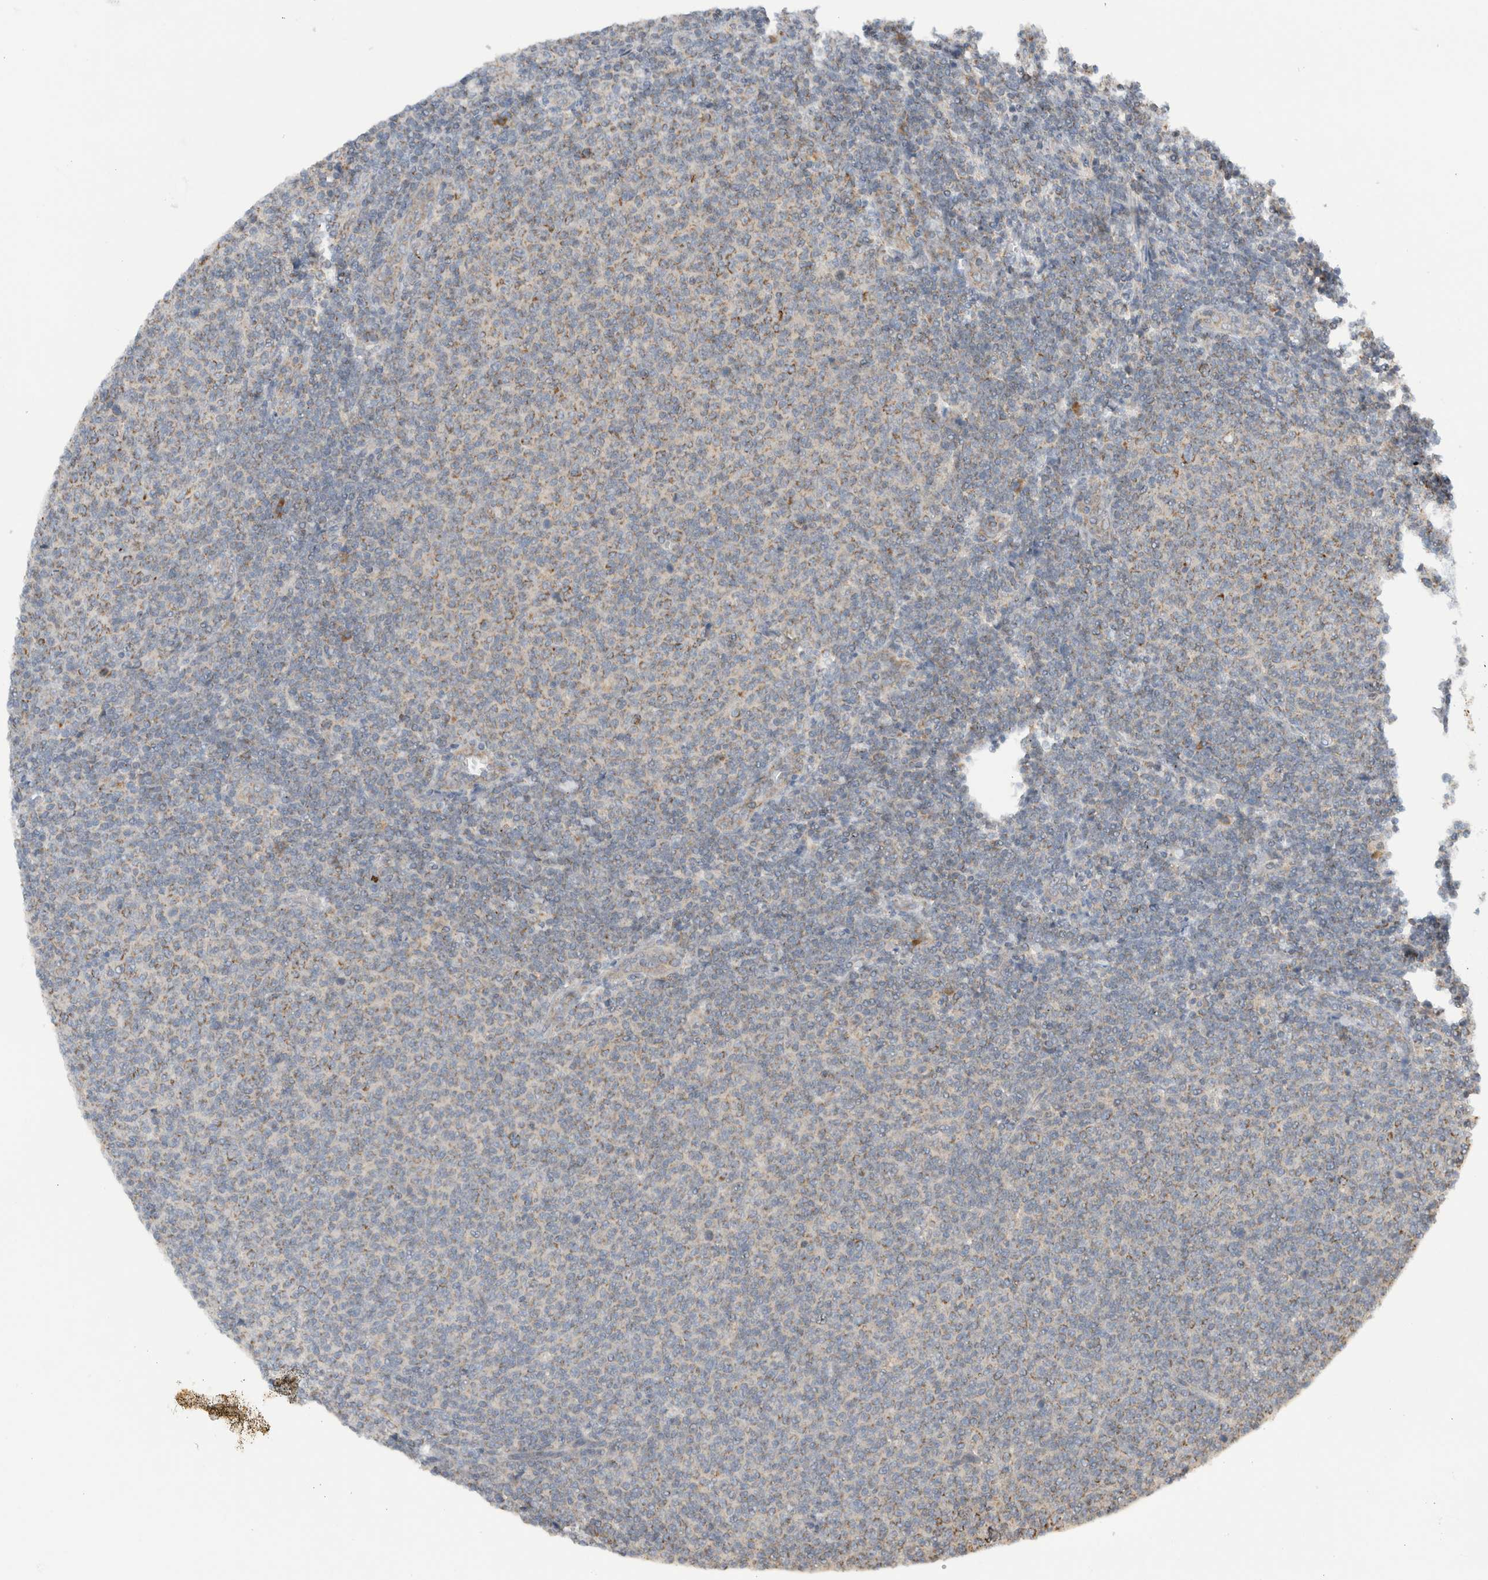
{"staining": {"intensity": "weak", "quantity": "25%-75%", "location": "cytoplasmic/membranous"}, "tissue": "lymphoma", "cell_type": "Tumor cells", "image_type": "cancer", "snomed": [{"axis": "morphology", "description": "Malignant lymphoma, non-Hodgkin's type, Low grade"}, {"axis": "topography", "description": "Lymph node"}], "caption": "Lymphoma tissue shows weak cytoplasmic/membranous staining in about 25%-75% of tumor cells The staining is performed using DAB (3,3'-diaminobenzidine) brown chromogen to label protein expression. The nuclei are counter-stained blue using hematoxylin.", "gene": "AMPD1", "patient": {"sex": "male", "age": 66}}